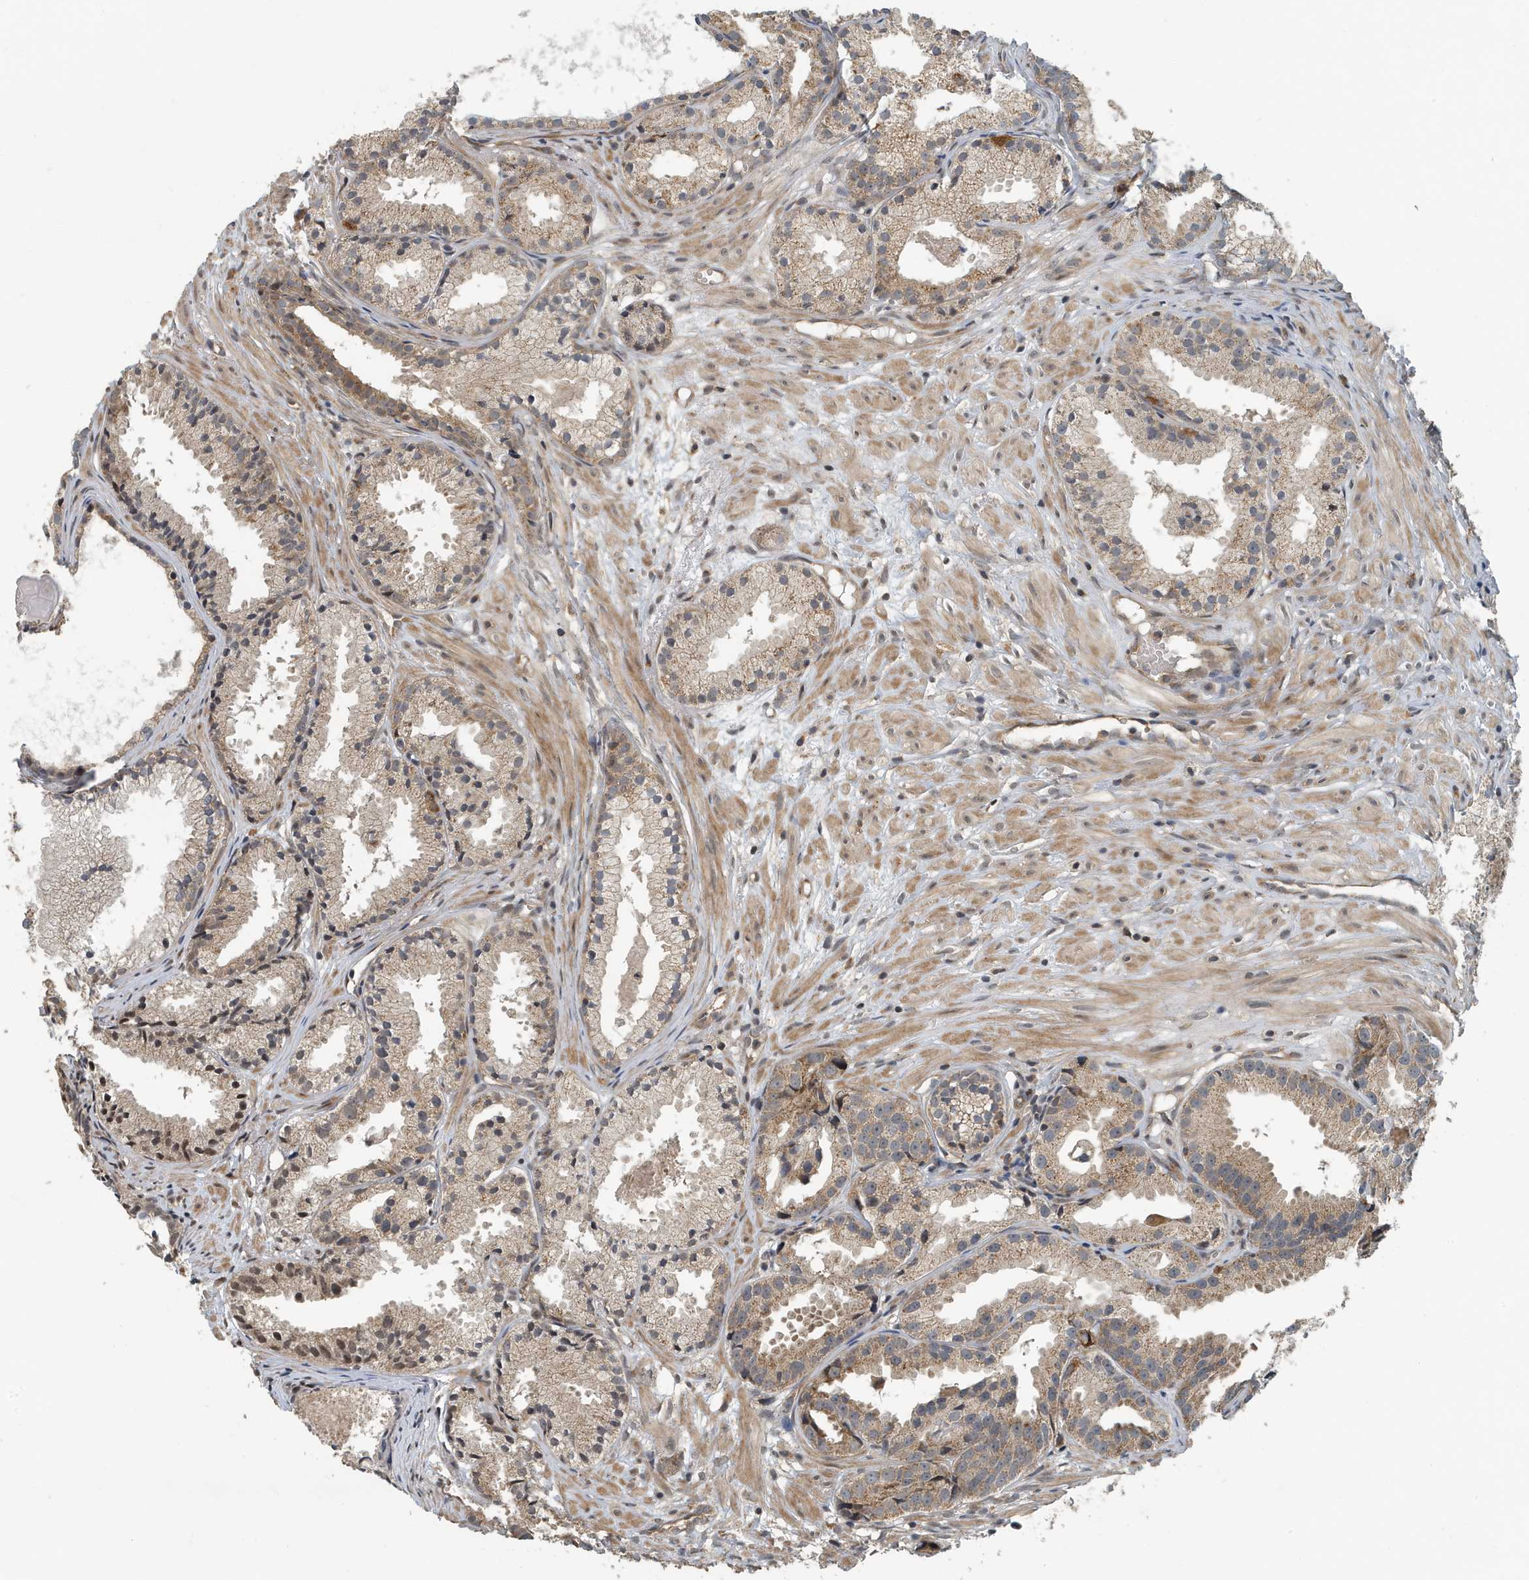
{"staining": {"intensity": "moderate", "quantity": ">75%", "location": "cytoplasmic/membranous,nuclear"}, "tissue": "prostate cancer", "cell_type": "Tumor cells", "image_type": "cancer", "snomed": [{"axis": "morphology", "description": "Adenocarcinoma, Medium grade"}, {"axis": "topography", "description": "Prostate"}], "caption": "Tumor cells display medium levels of moderate cytoplasmic/membranous and nuclear expression in approximately >75% of cells in prostate cancer. (IHC, brightfield microscopy, high magnification).", "gene": "KIF15", "patient": {"sex": "male", "age": 88}}